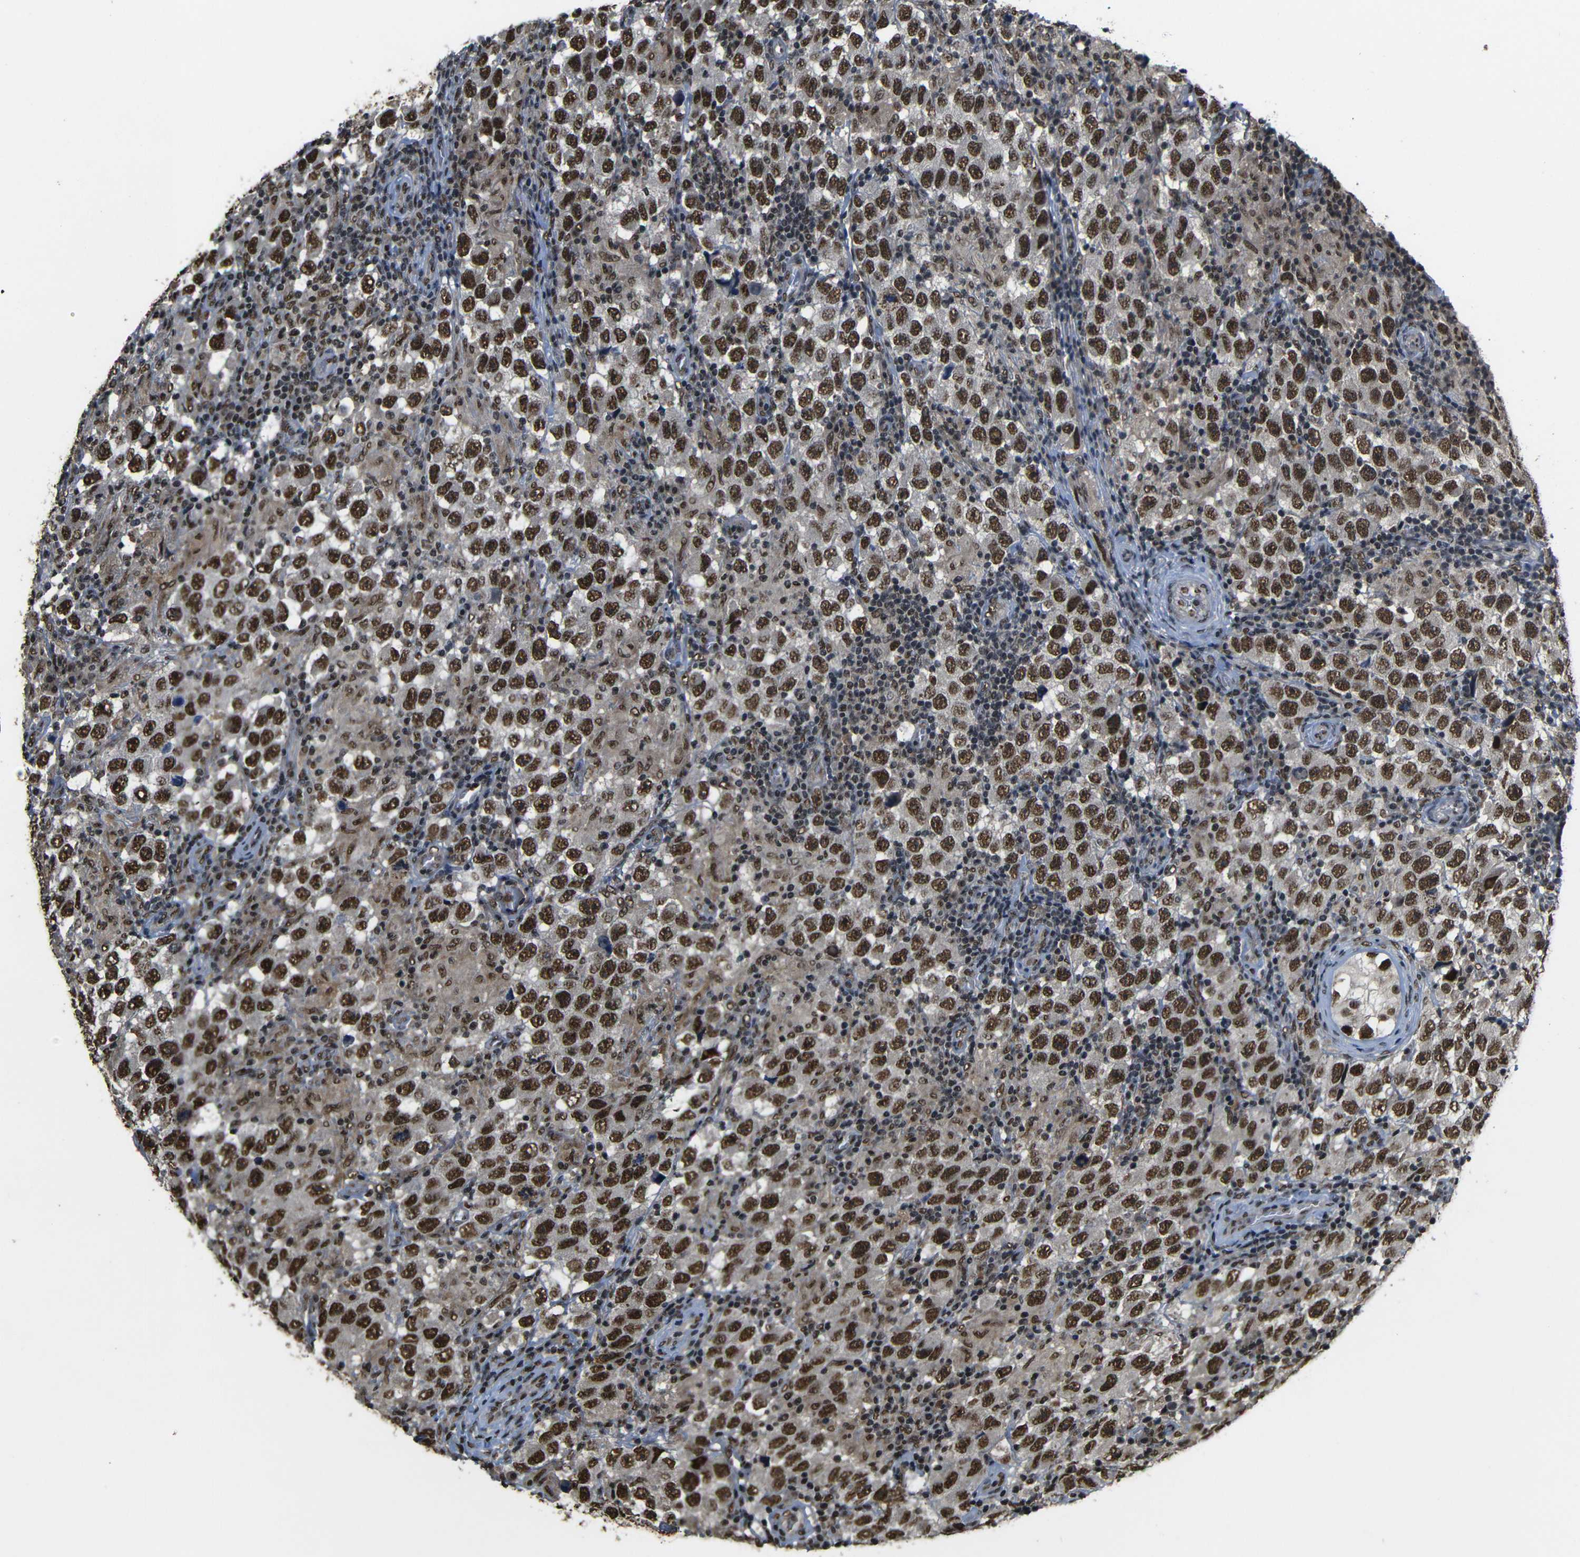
{"staining": {"intensity": "strong", "quantity": ">75%", "location": "cytoplasmic/membranous,nuclear"}, "tissue": "testis cancer", "cell_type": "Tumor cells", "image_type": "cancer", "snomed": [{"axis": "morphology", "description": "Carcinoma, Embryonal, NOS"}, {"axis": "topography", "description": "Testis"}], "caption": "Tumor cells show strong cytoplasmic/membranous and nuclear staining in about >75% of cells in testis embryonal carcinoma.", "gene": "TCF7L2", "patient": {"sex": "male", "age": 21}}